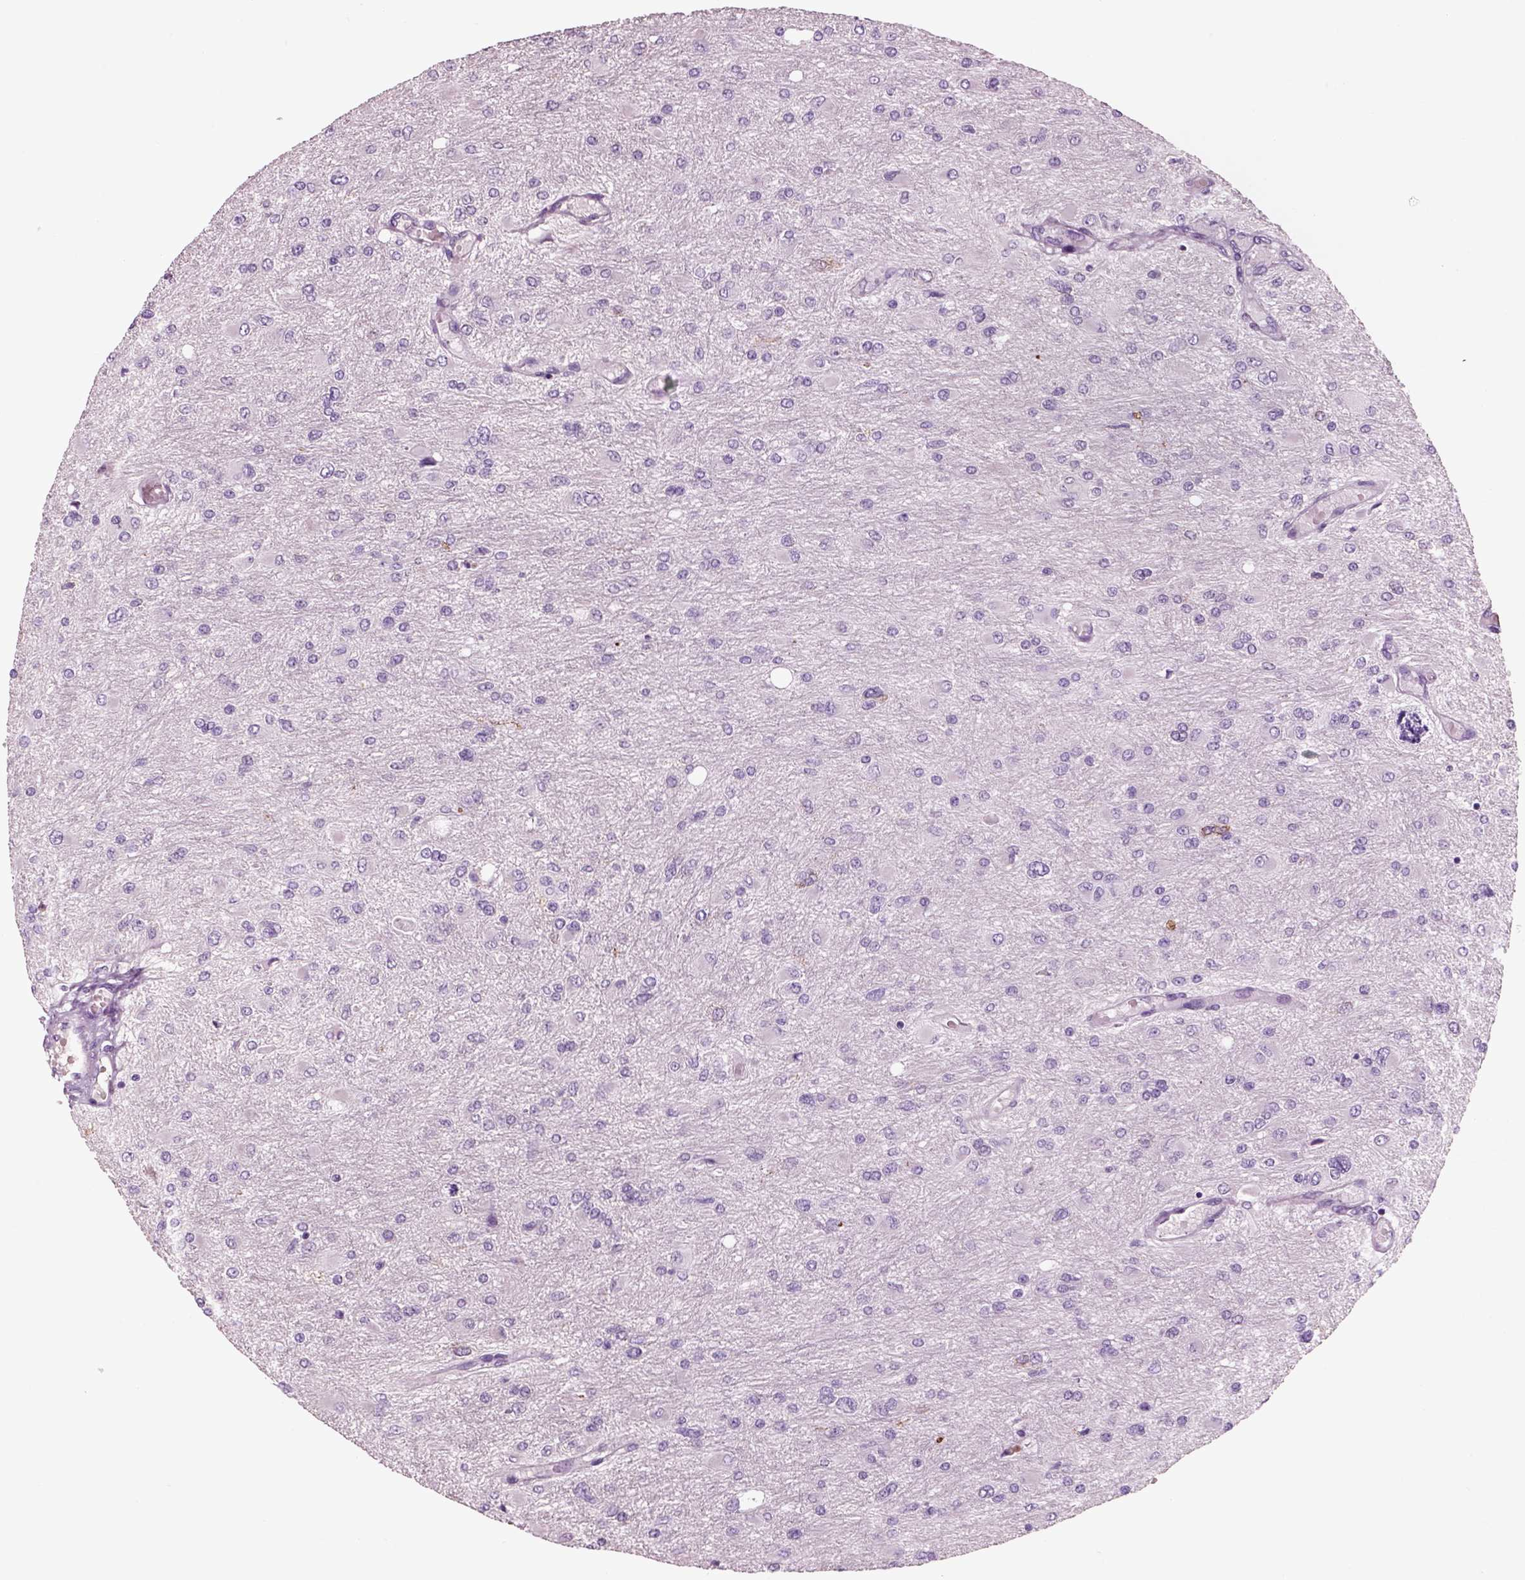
{"staining": {"intensity": "negative", "quantity": "none", "location": "none"}, "tissue": "glioma", "cell_type": "Tumor cells", "image_type": "cancer", "snomed": [{"axis": "morphology", "description": "Glioma, malignant, High grade"}, {"axis": "topography", "description": "Cerebral cortex"}], "caption": "This is an immunohistochemistry (IHC) photomicrograph of glioma. There is no expression in tumor cells.", "gene": "CHGB", "patient": {"sex": "female", "age": 36}}